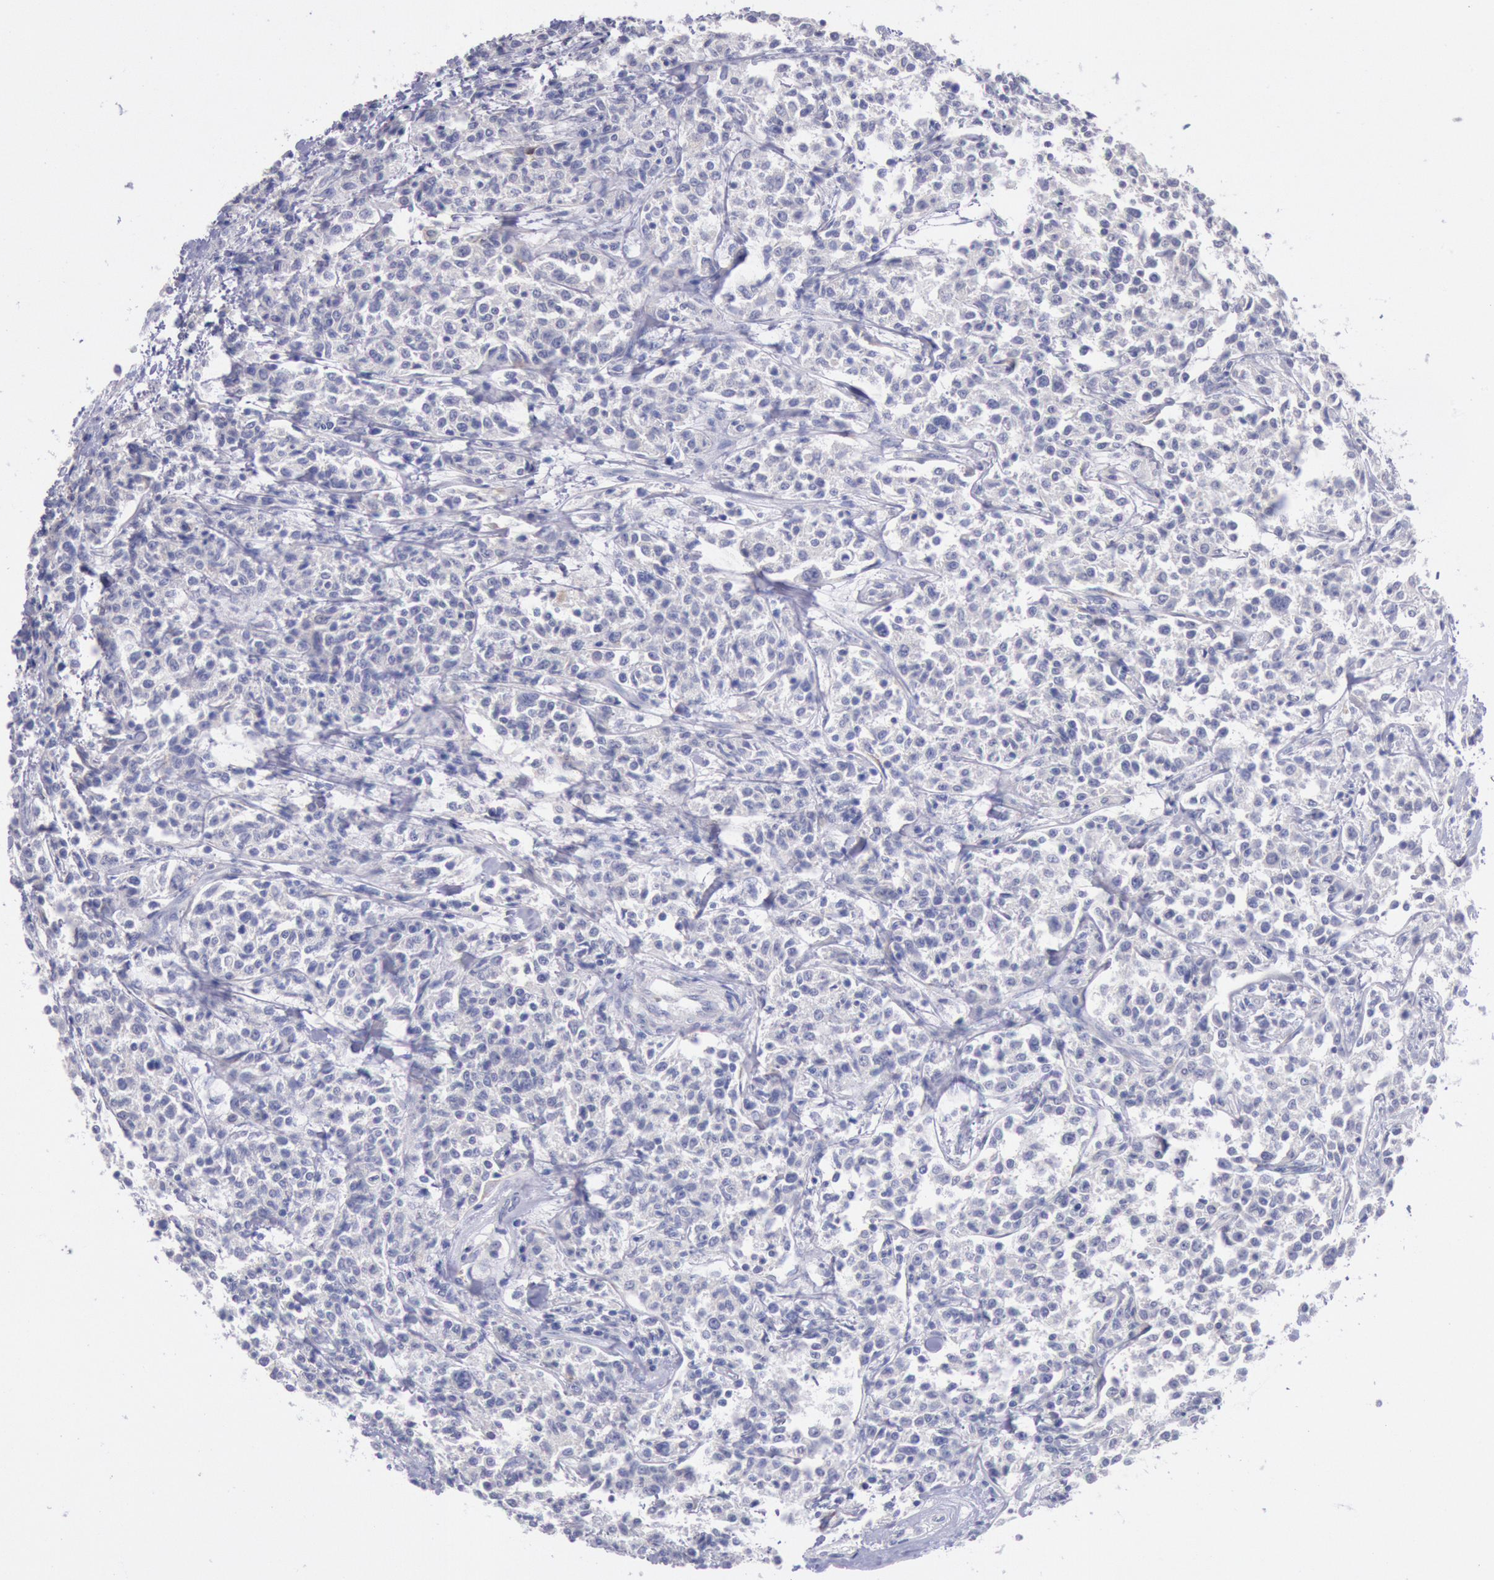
{"staining": {"intensity": "negative", "quantity": "none", "location": "none"}, "tissue": "lymphoma", "cell_type": "Tumor cells", "image_type": "cancer", "snomed": [{"axis": "morphology", "description": "Malignant lymphoma, non-Hodgkin's type, Low grade"}, {"axis": "topography", "description": "Small intestine"}], "caption": "Immunohistochemistry (IHC) micrograph of neoplastic tissue: human lymphoma stained with DAB displays no significant protein staining in tumor cells. Nuclei are stained in blue.", "gene": "GAL3ST1", "patient": {"sex": "female", "age": 59}}